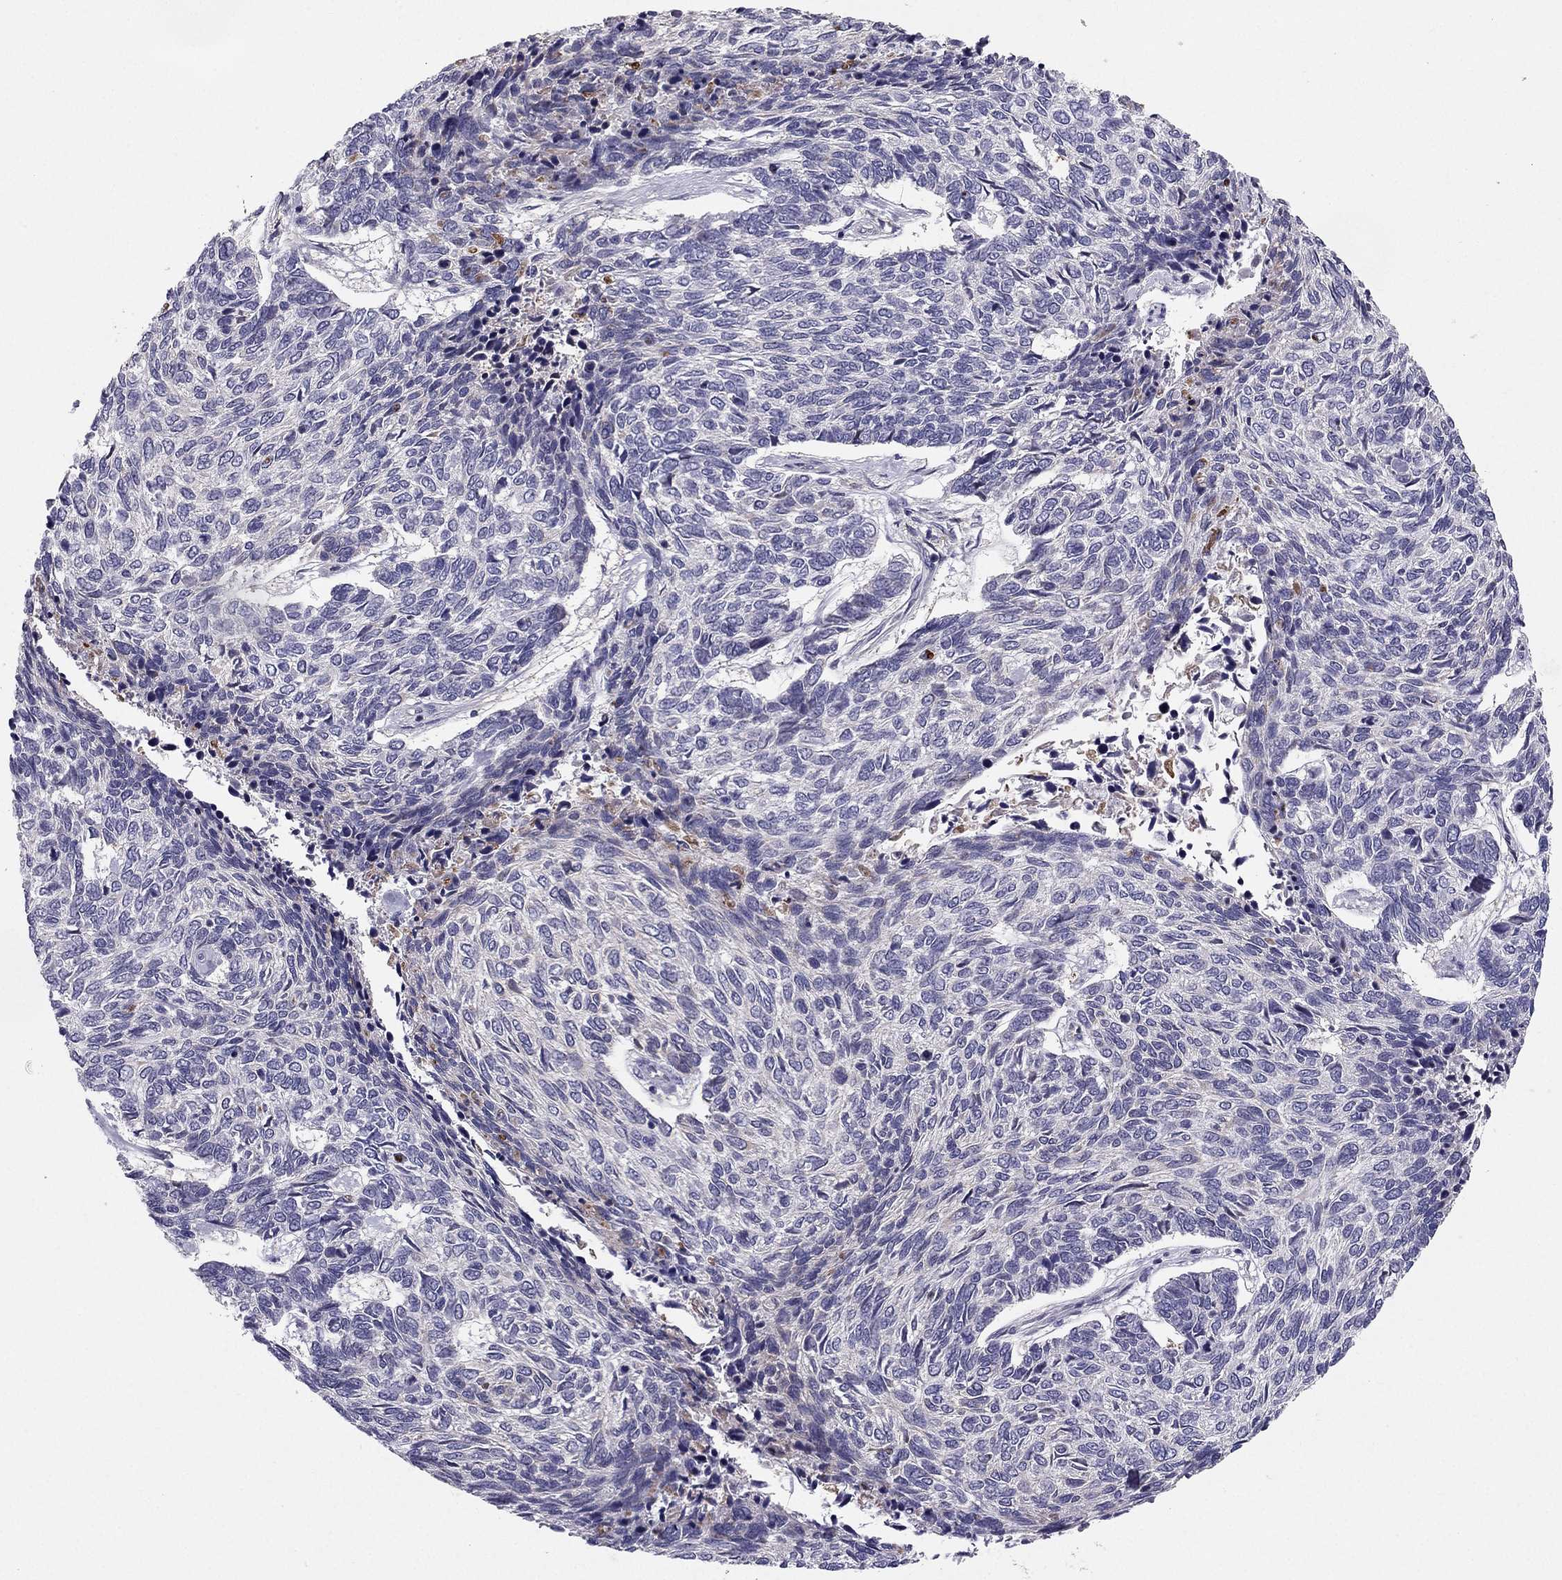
{"staining": {"intensity": "negative", "quantity": "none", "location": "none"}, "tissue": "skin cancer", "cell_type": "Tumor cells", "image_type": "cancer", "snomed": [{"axis": "morphology", "description": "Basal cell carcinoma"}, {"axis": "topography", "description": "Skin"}], "caption": "DAB (3,3'-diaminobenzidine) immunohistochemical staining of human skin basal cell carcinoma exhibits no significant staining in tumor cells.", "gene": "SYT5", "patient": {"sex": "female", "age": 65}}